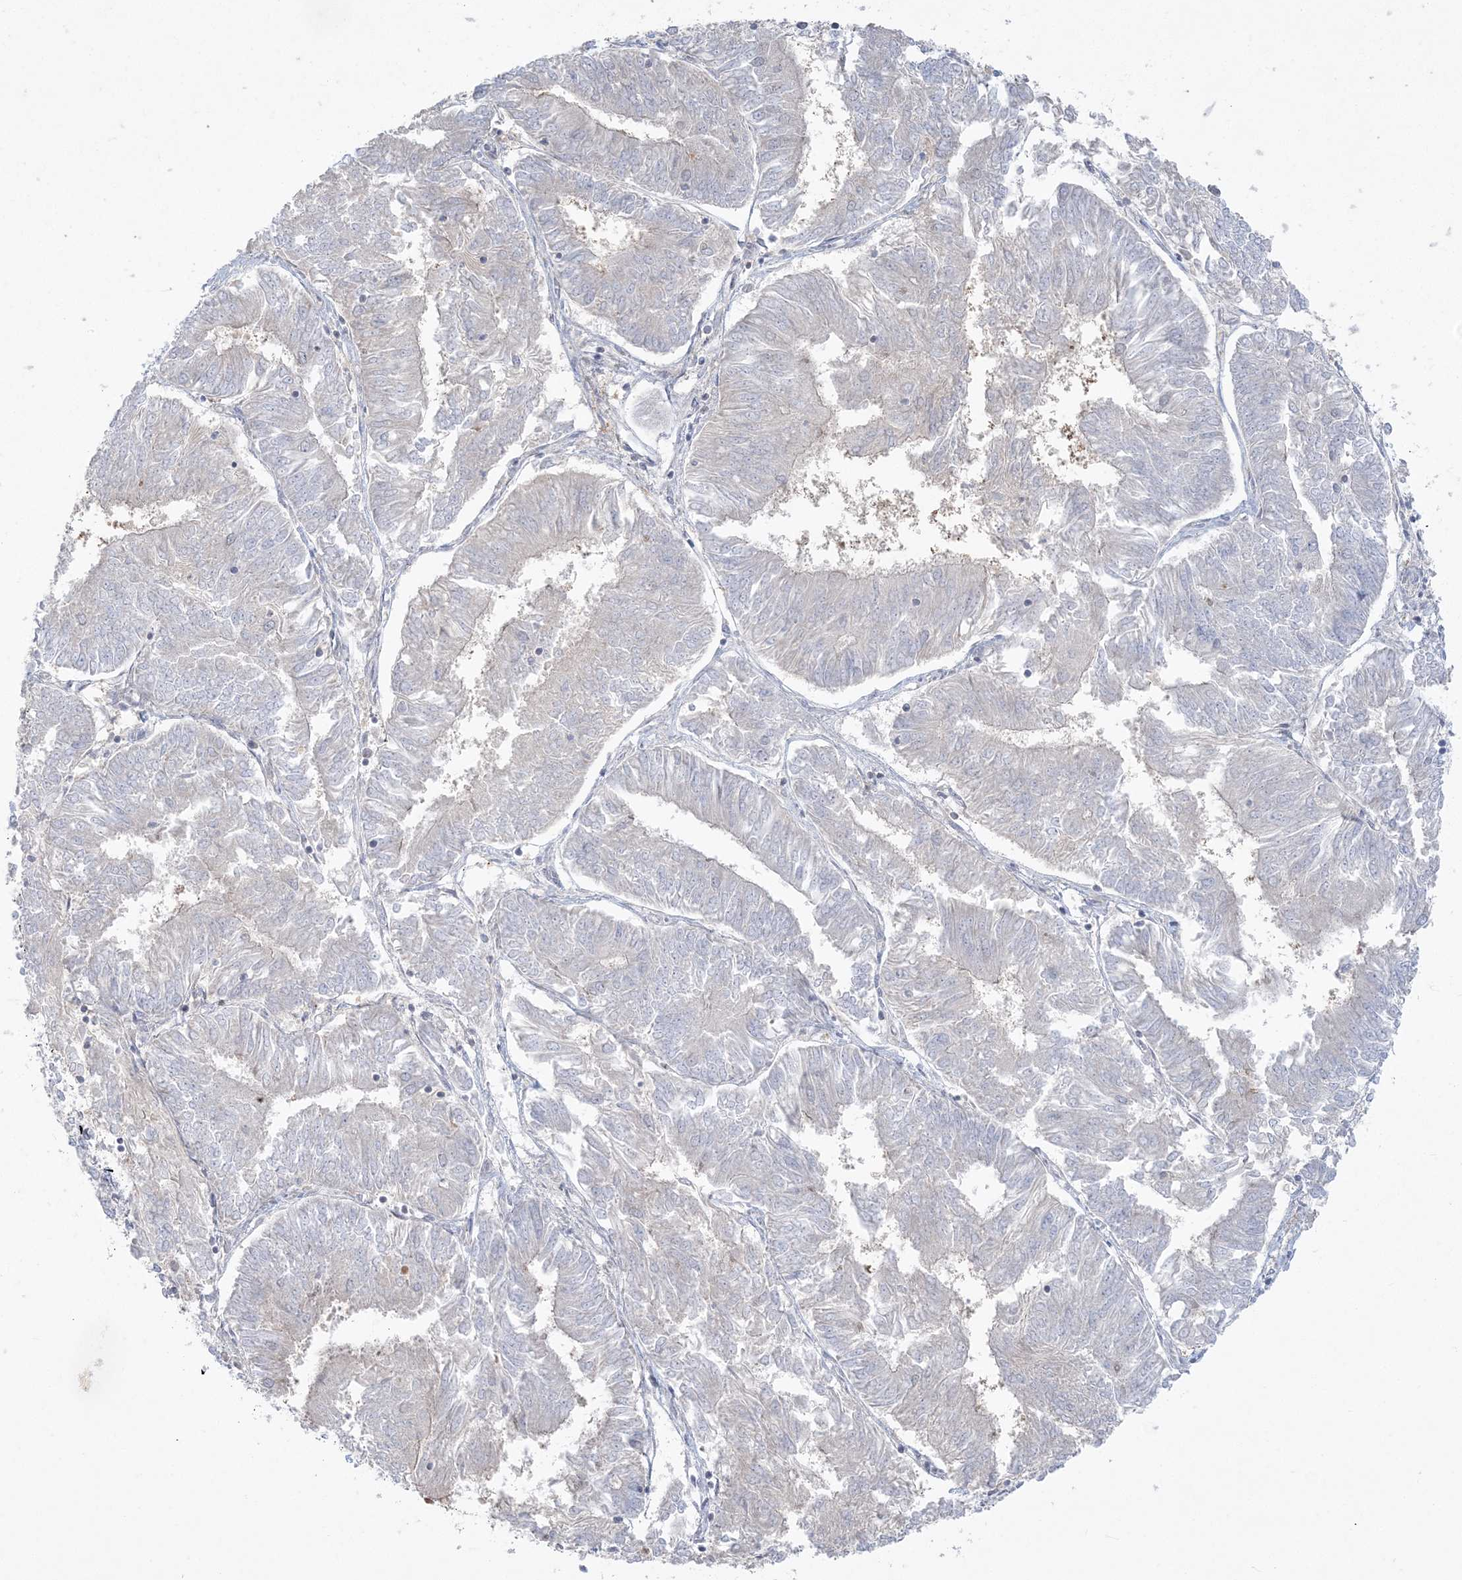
{"staining": {"intensity": "negative", "quantity": "none", "location": "none"}, "tissue": "endometrial cancer", "cell_type": "Tumor cells", "image_type": "cancer", "snomed": [{"axis": "morphology", "description": "Adenocarcinoma, NOS"}, {"axis": "topography", "description": "Endometrium"}], "caption": "Tumor cells are negative for protein expression in human endometrial cancer.", "gene": "ZC3H6", "patient": {"sex": "female", "age": 58}}